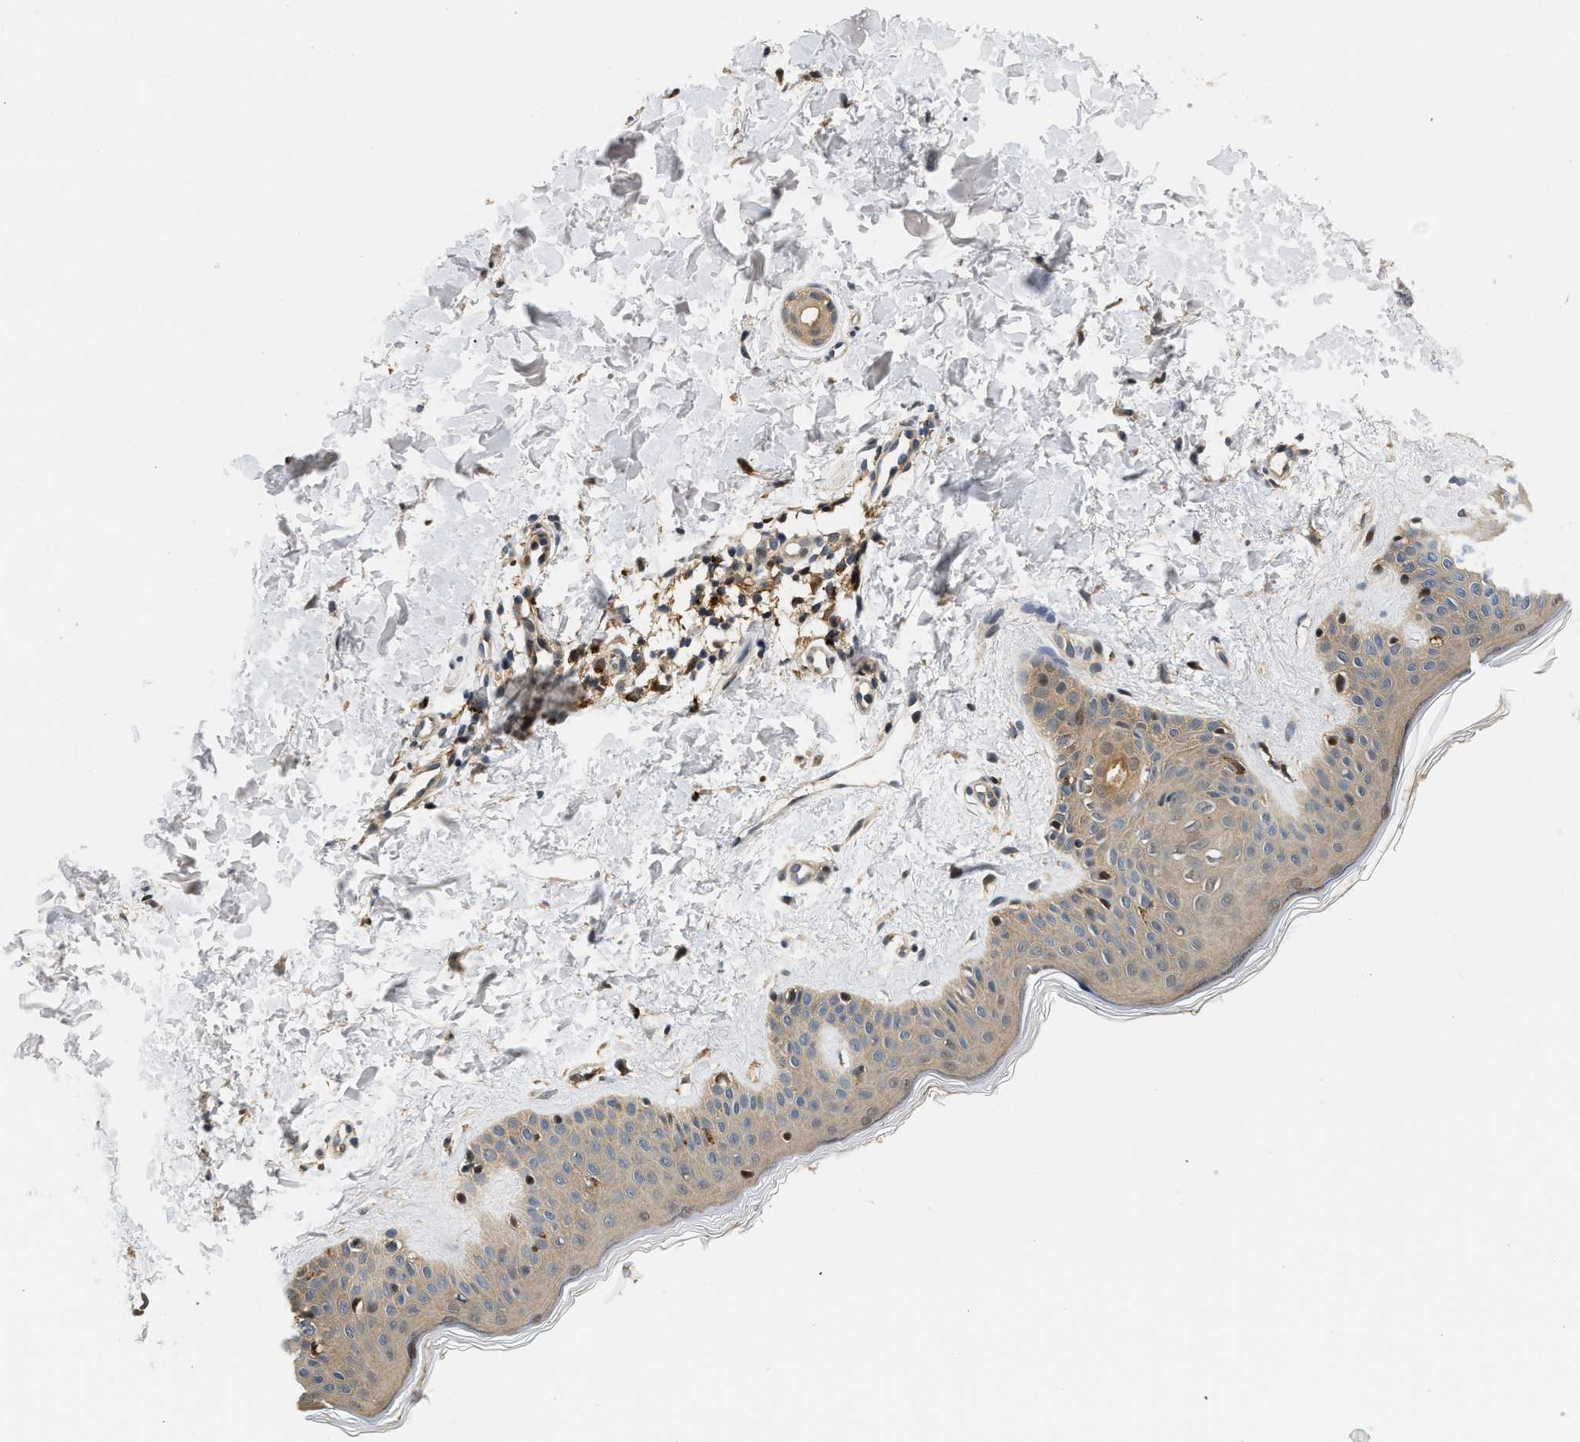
{"staining": {"intensity": "strong", "quantity": ">75%", "location": "nuclear"}, "tissue": "skin", "cell_type": "Fibroblasts", "image_type": "normal", "snomed": [{"axis": "morphology", "description": "Normal tissue, NOS"}, {"axis": "topography", "description": "Skin"}], "caption": "Immunohistochemistry of benign human skin shows high levels of strong nuclear positivity in about >75% of fibroblasts.", "gene": "LARP6", "patient": {"sex": "male", "age": 30}}